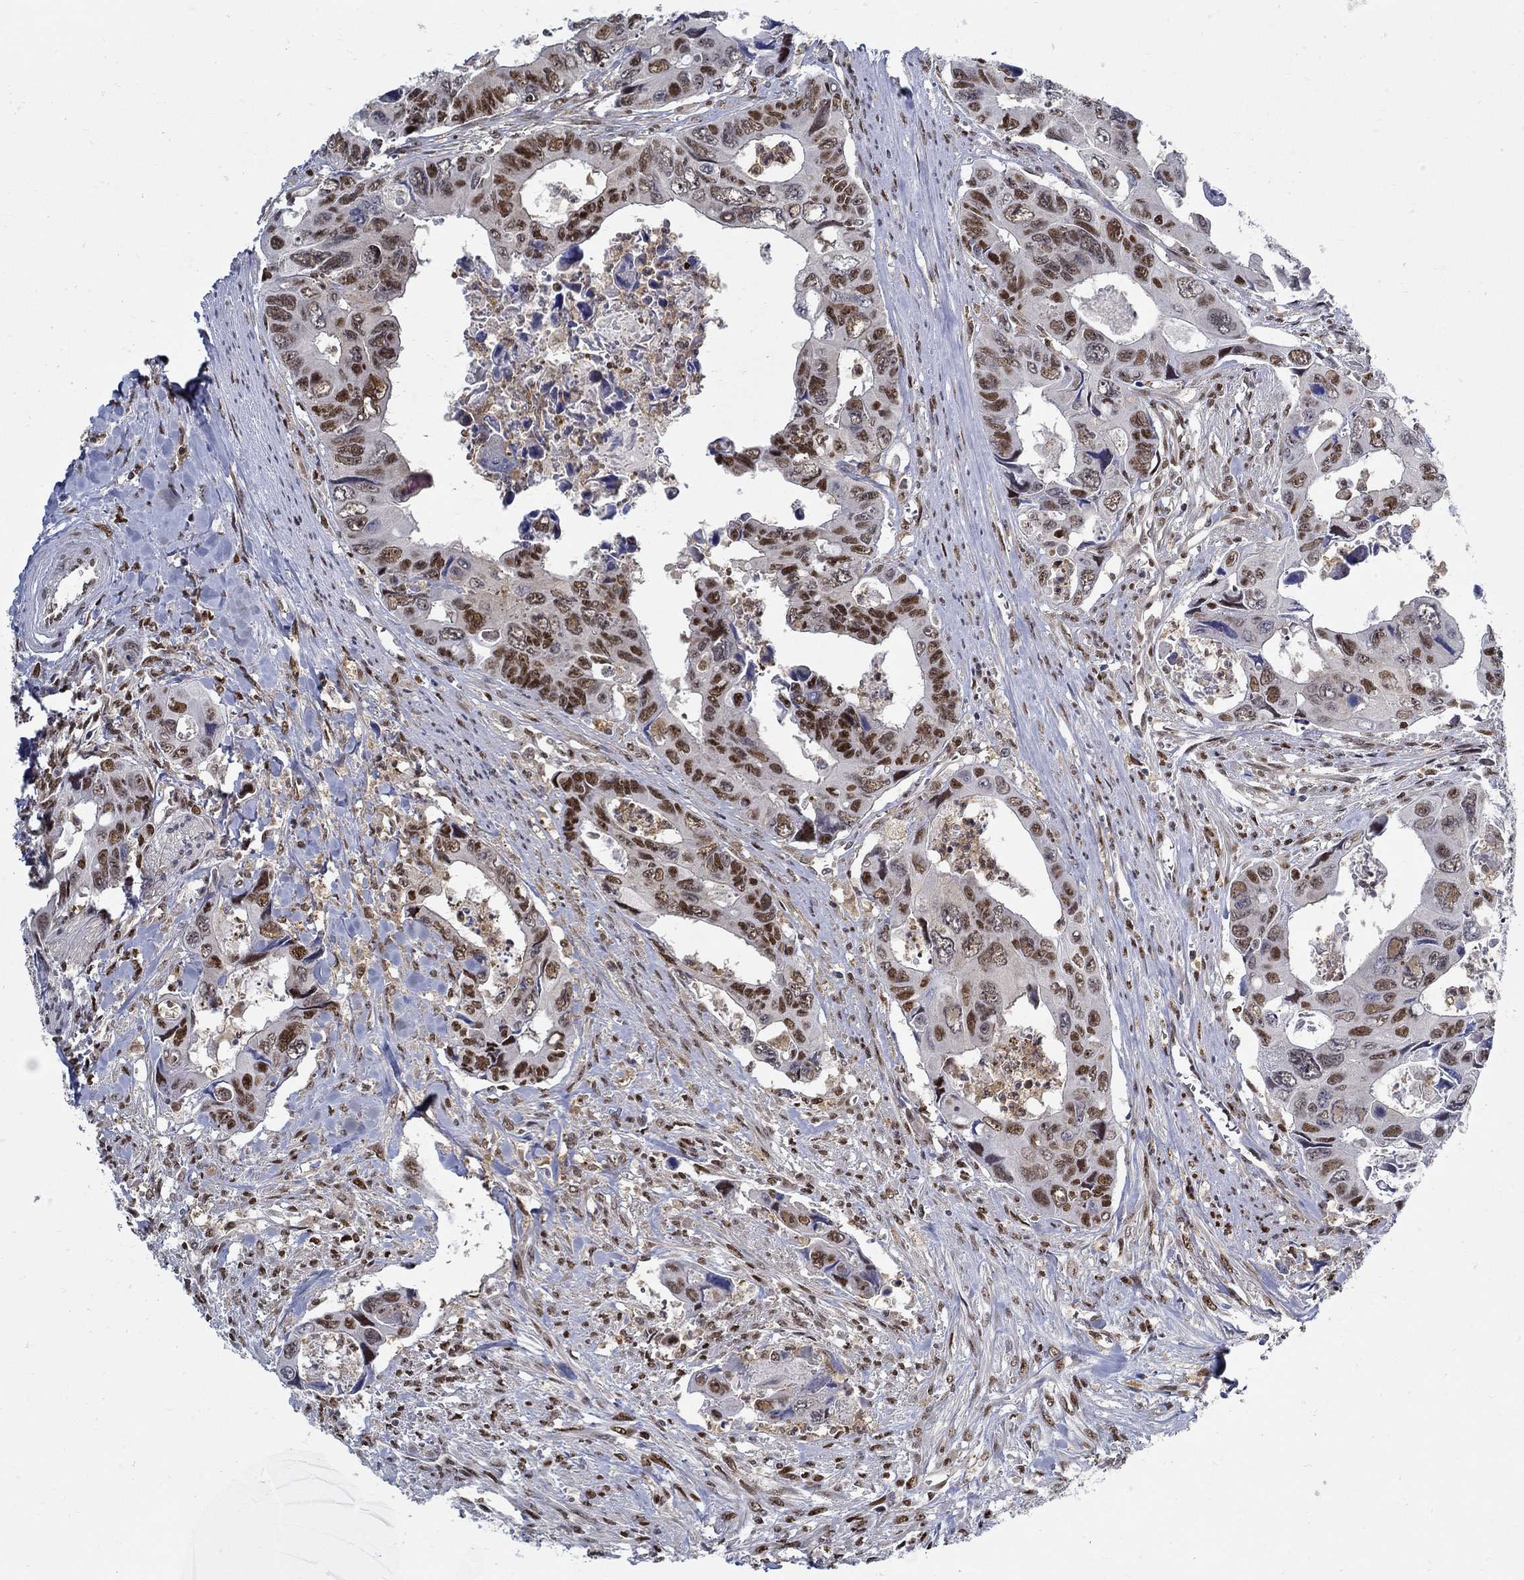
{"staining": {"intensity": "strong", "quantity": "25%-75%", "location": "nuclear"}, "tissue": "colorectal cancer", "cell_type": "Tumor cells", "image_type": "cancer", "snomed": [{"axis": "morphology", "description": "Adenocarcinoma, NOS"}, {"axis": "topography", "description": "Rectum"}], "caption": "Immunohistochemistry (IHC) (DAB (3,3'-diaminobenzidine)) staining of human colorectal adenocarcinoma shows strong nuclear protein staining in approximately 25%-75% of tumor cells.", "gene": "ZNF594", "patient": {"sex": "male", "age": 62}}